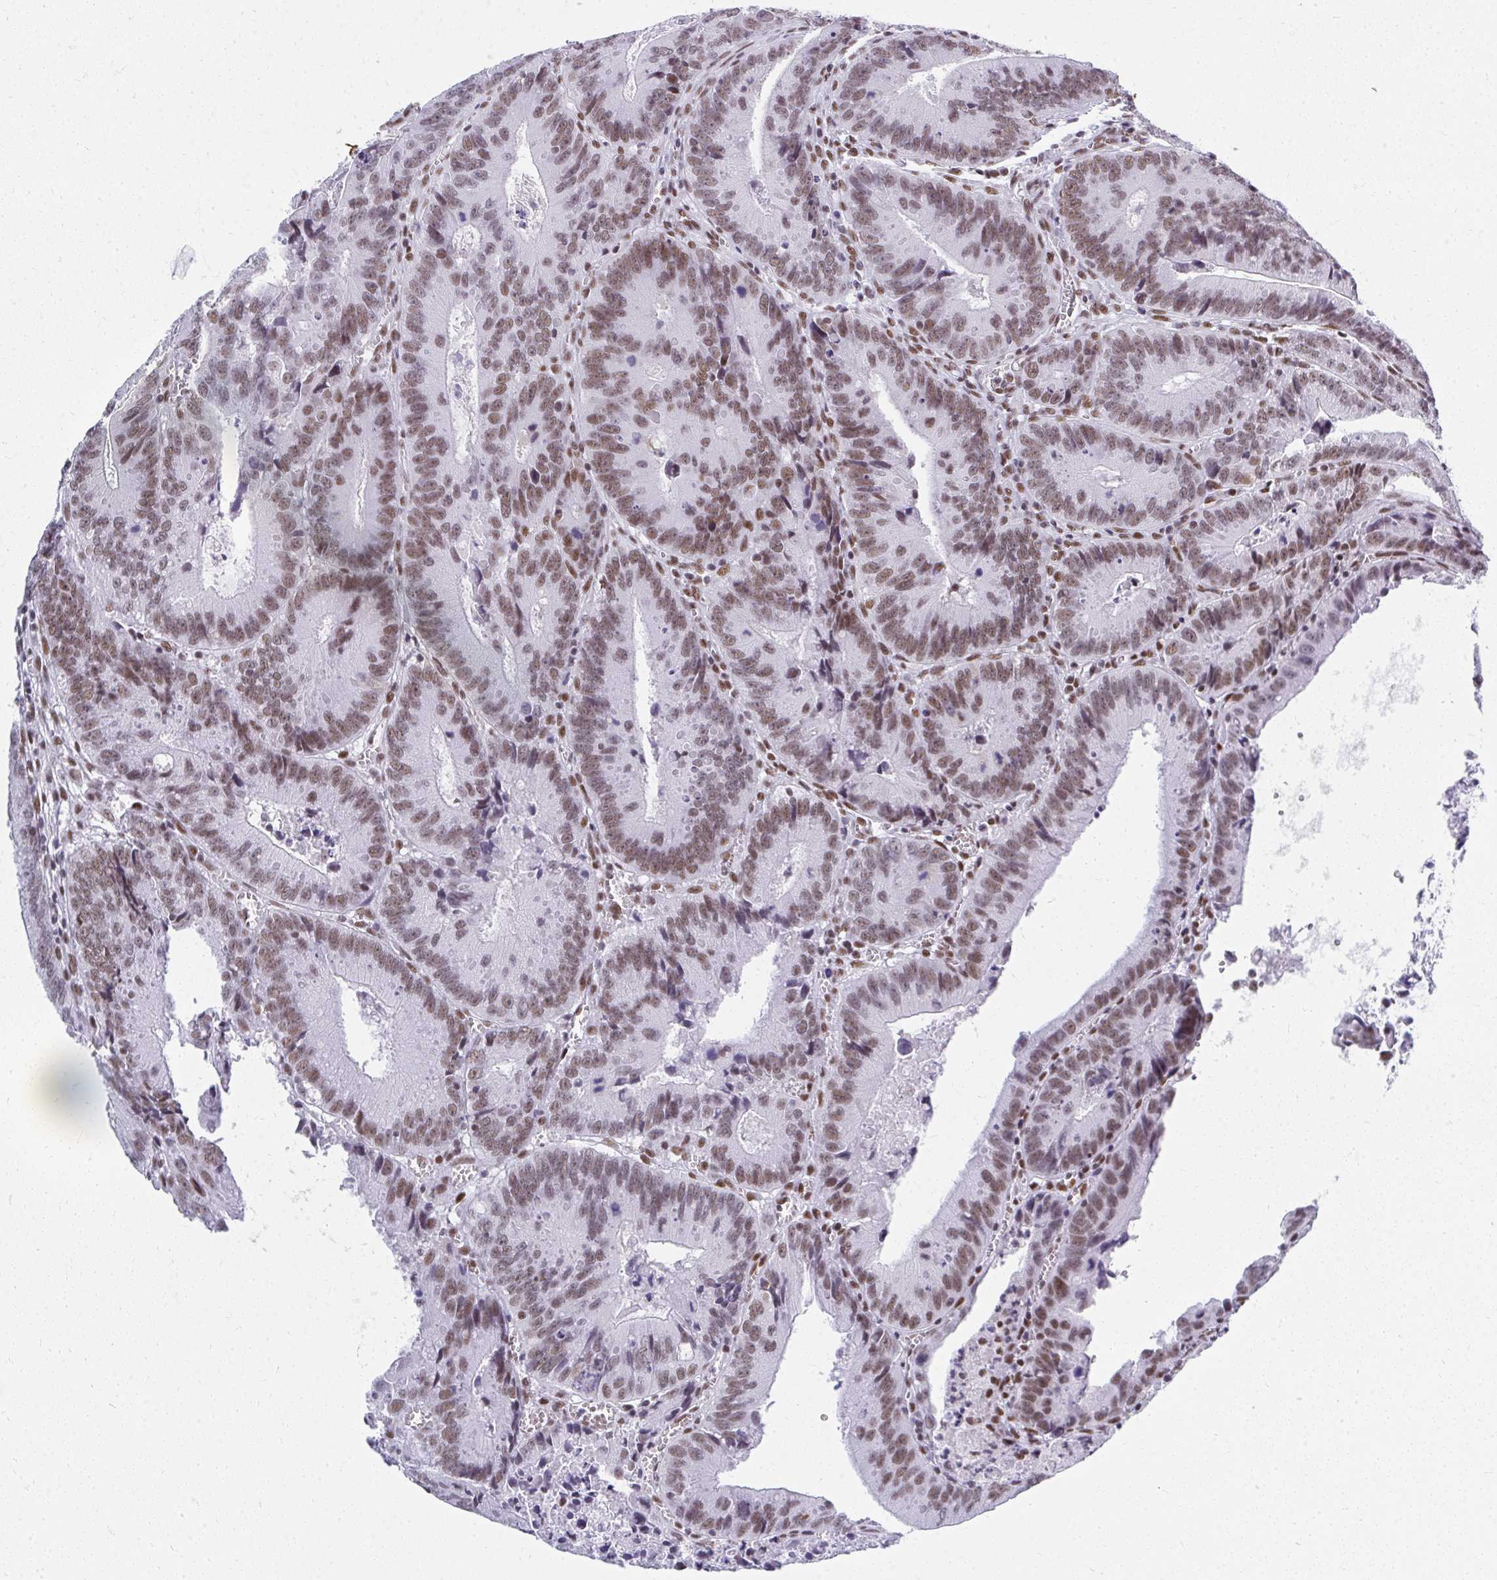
{"staining": {"intensity": "moderate", "quantity": ">75%", "location": "nuclear"}, "tissue": "colorectal cancer", "cell_type": "Tumor cells", "image_type": "cancer", "snomed": [{"axis": "morphology", "description": "Adenocarcinoma, NOS"}, {"axis": "topography", "description": "Rectum"}], "caption": "Protein expression analysis of human colorectal adenocarcinoma reveals moderate nuclear expression in about >75% of tumor cells.", "gene": "CREBBP", "patient": {"sex": "female", "age": 81}}